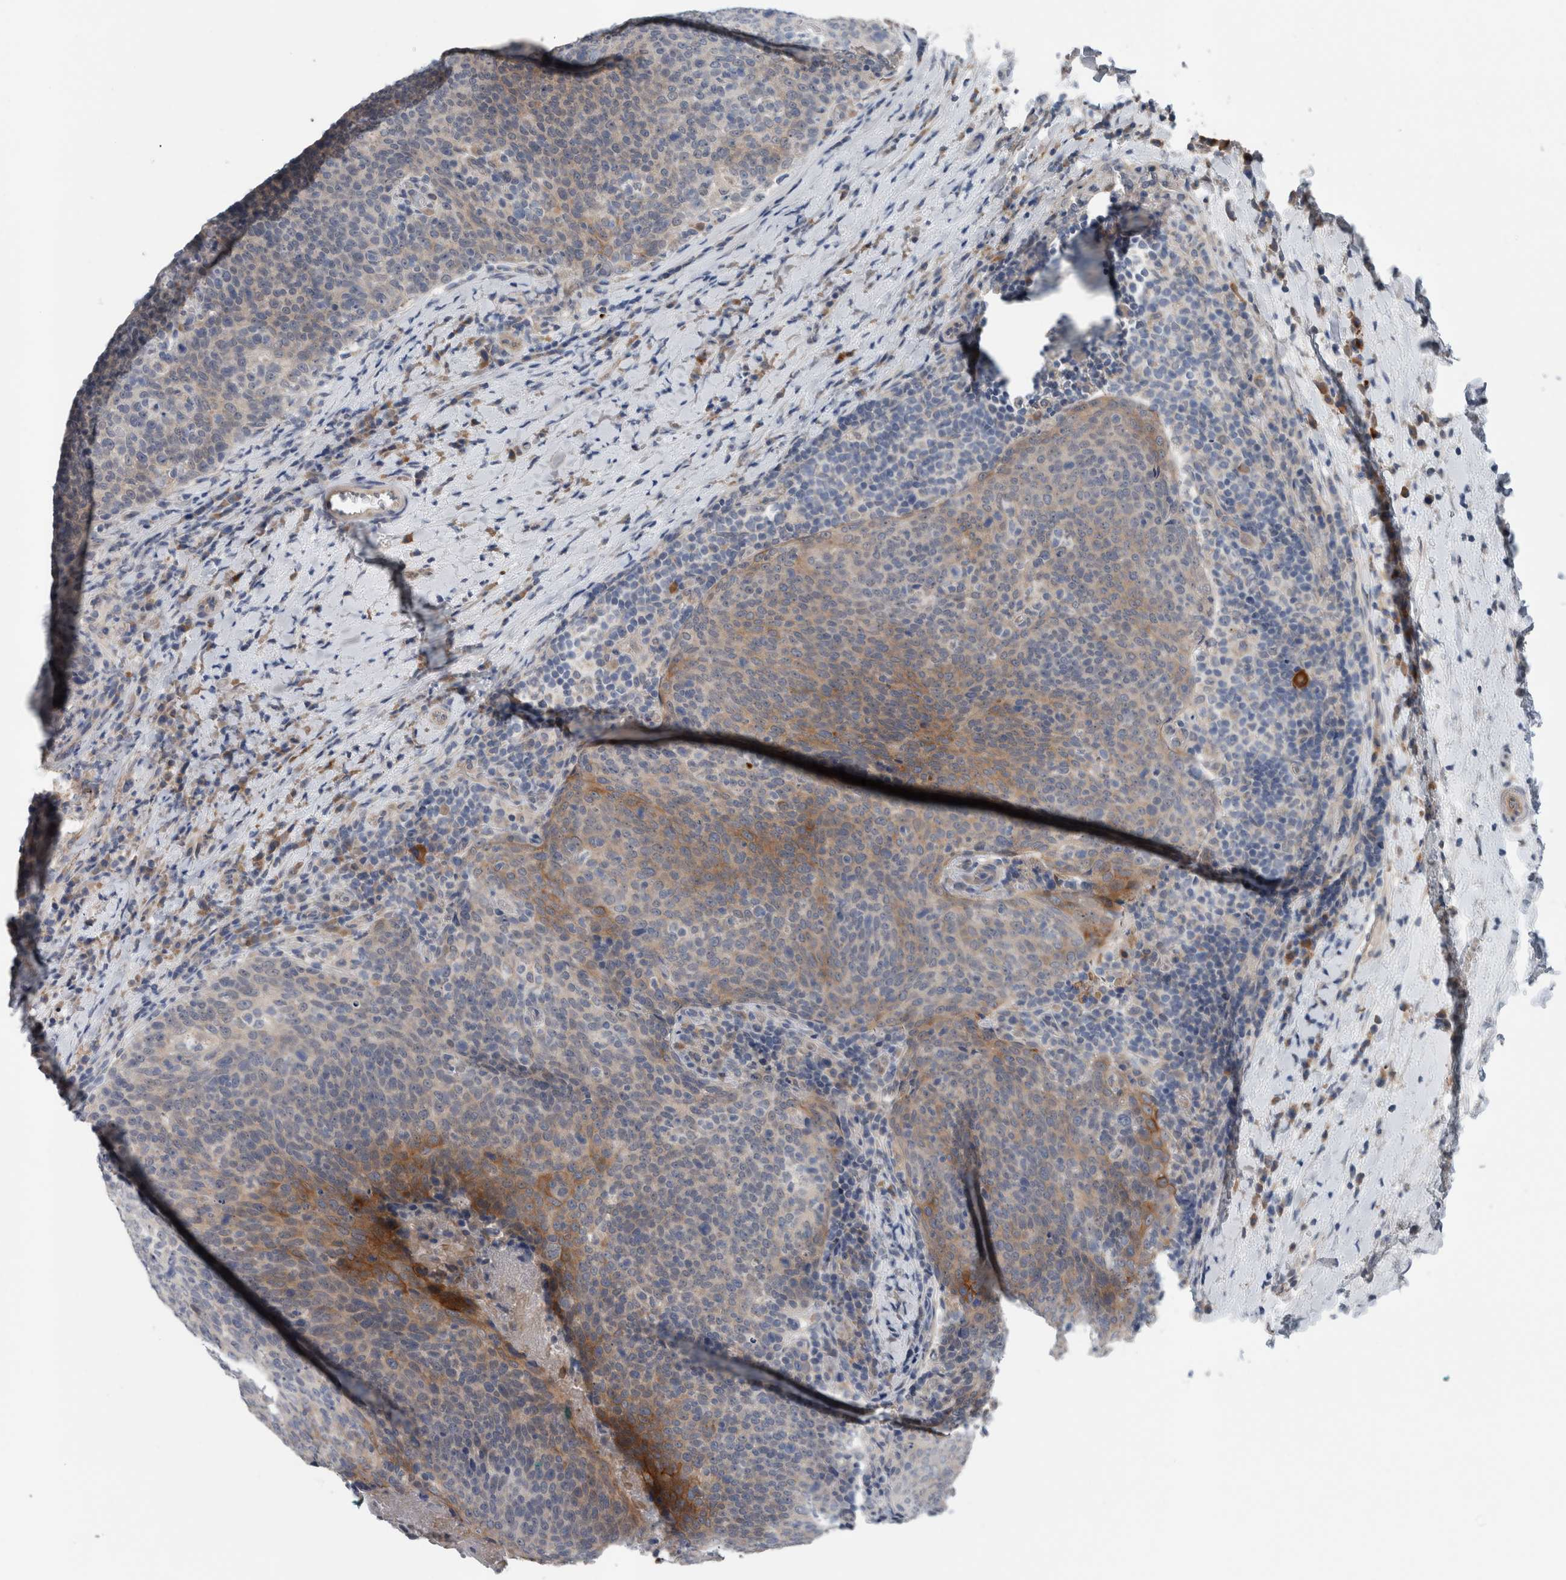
{"staining": {"intensity": "moderate", "quantity": "25%-75%", "location": "cytoplasmic/membranous"}, "tissue": "head and neck cancer", "cell_type": "Tumor cells", "image_type": "cancer", "snomed": [{"axis": "morphology", "description": "Squamous cell carcinoma, NOS"}, {"axis": "morphology", "description": "Squamous cell carcinoma, metastatic, NOS"}, {"axis": "topography", "description": "Lymph node"}, {"axis": "topography", "description": "Head-Neck"}], "caption": "This photomicrograph displays head and neck cancer (metastatic squamous cell carcinoma) stained with immunohistochemistry to label a protein in brown. The cytoplasmic/membranous of tumor cells show moderate positivity for the protein. Nuclei are counter-stained blue.", "gene": "CRNN", "patient": {"sex": "male", "age": 62}}